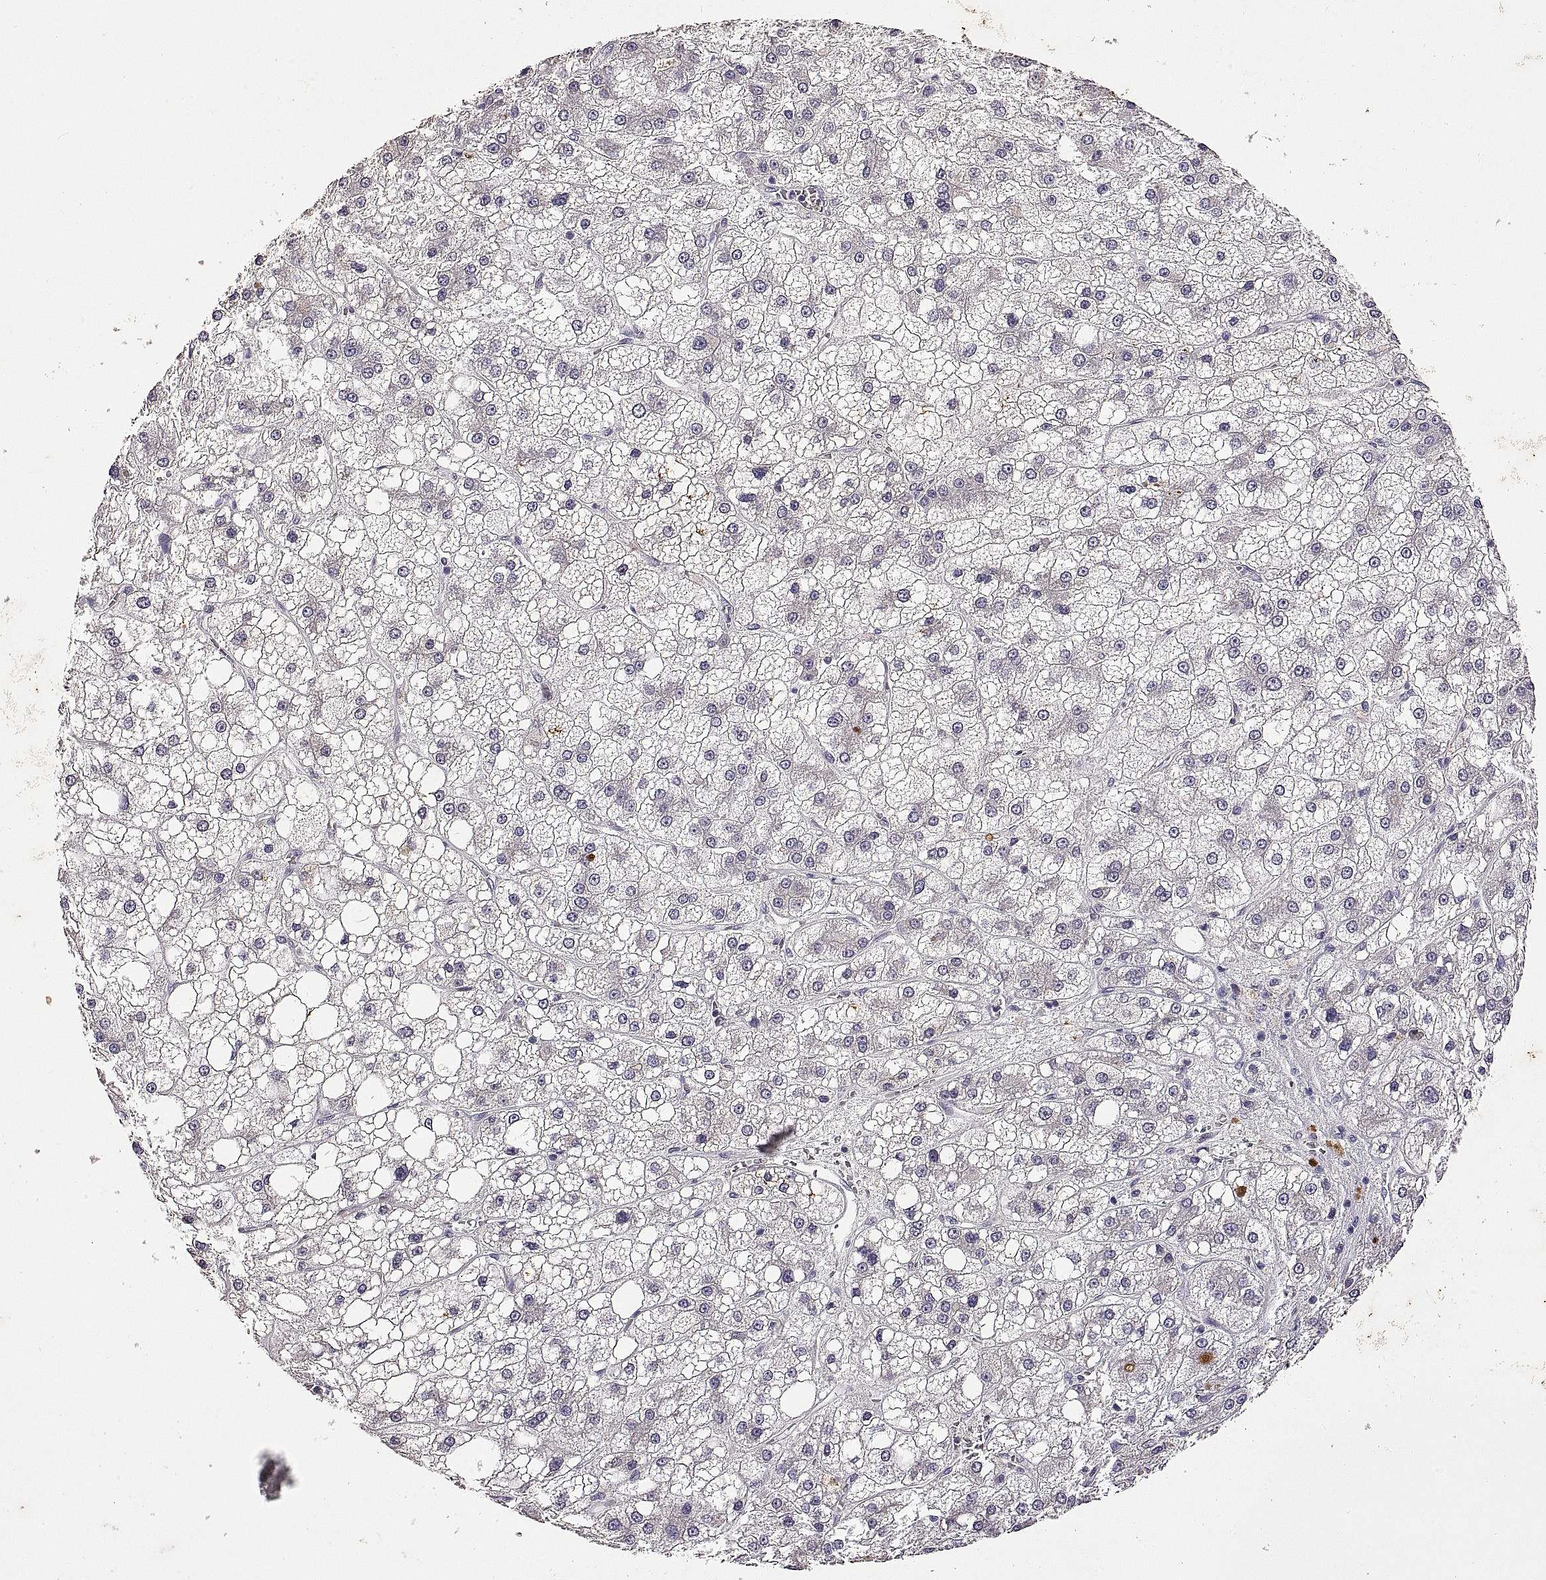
{"staining": {"intensity": "negative", "quantity": "none", "location": "none"}, "tissue": "liver cancer", "cell_type": "Tumor cells", "image_type": "cancer", "snomed": [{"axis": "morphology", "description": "Carcinoma, Hepatocellular, NOS"}, {"axis": "topography", "description": "Liver"}], "caption": "The immunohistochemistry (IHC) micrograph has no significant expression in tumor cells of hepatocellular carcinoma (liver) tissue.", "gene": "DEFB136", "patient": {"sex": "male", "age": 73}}